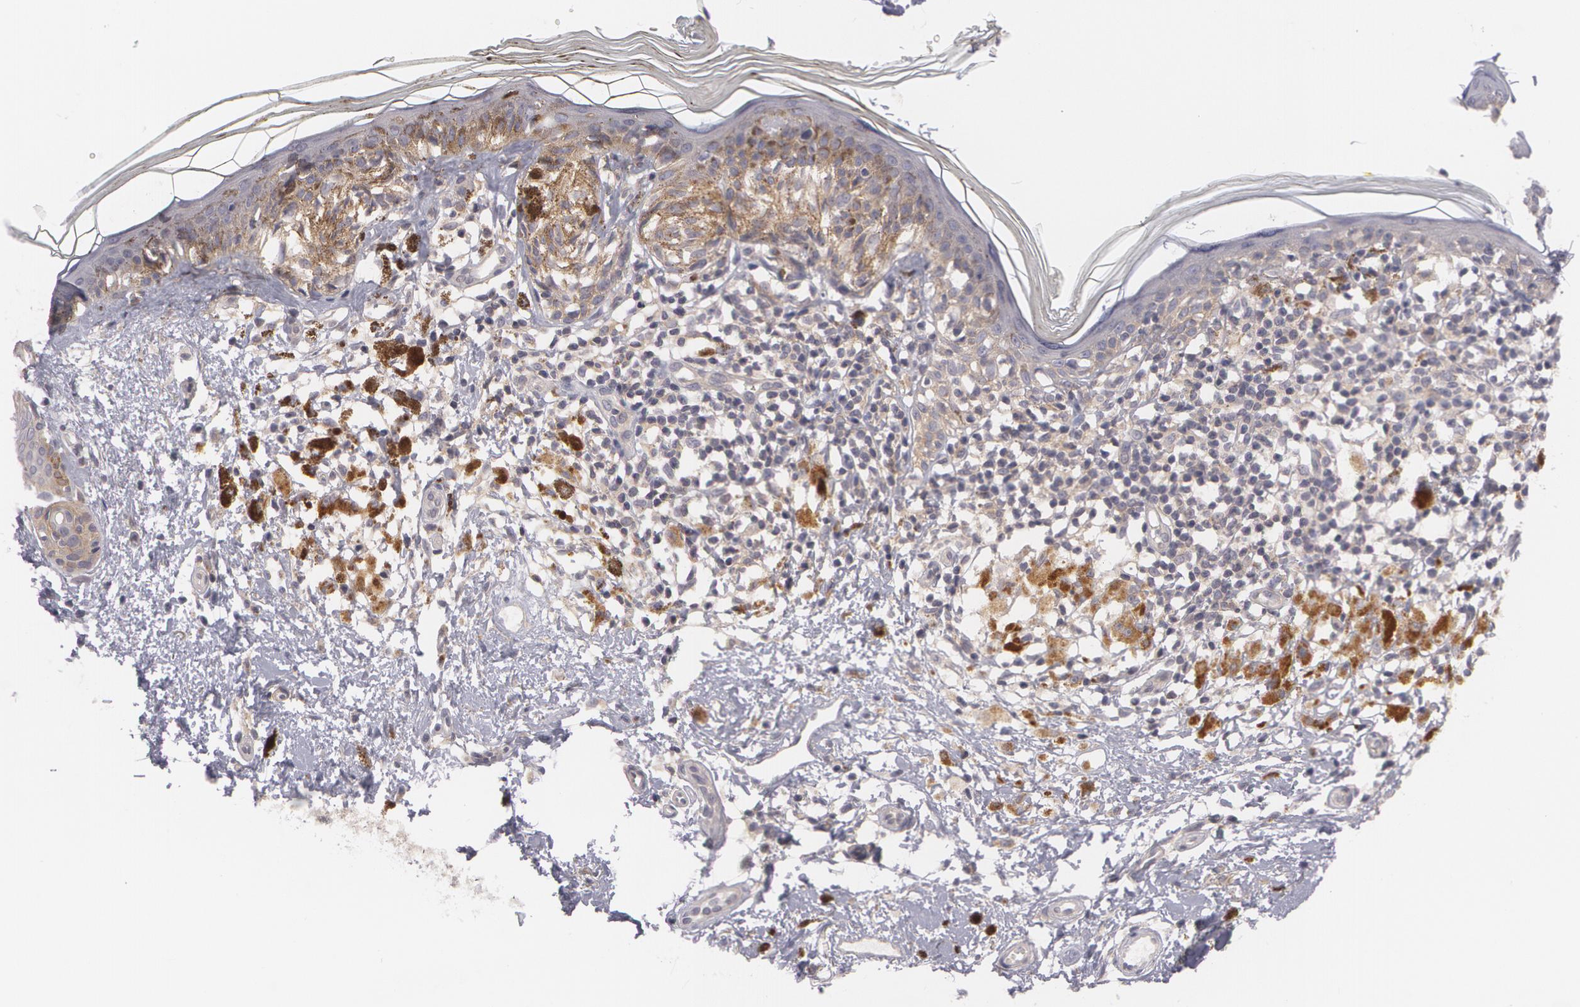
{"staining": {"intensity": "moderate", "quantity": ">75%", "location": "cytoplasmic/membranous"}, "tissue": "melanoma", "cell_type": "Tumor cells", "image_type": "cancer", "snomed": [{"axis": "morphology", "description": "Malignant melanoma, NOS"}, {"axis": "topography", "description": "Skin"}], "caption": "Immunohistochemistry (DAB (3,3'-diaminobenzidine)) staining of human melanoma exhibits moderate cytoplasmic/membranous protein expression in approximately >75% of tumor cells.", "gene": "CASK", "patient": {"sex": "male", "age": 88}}